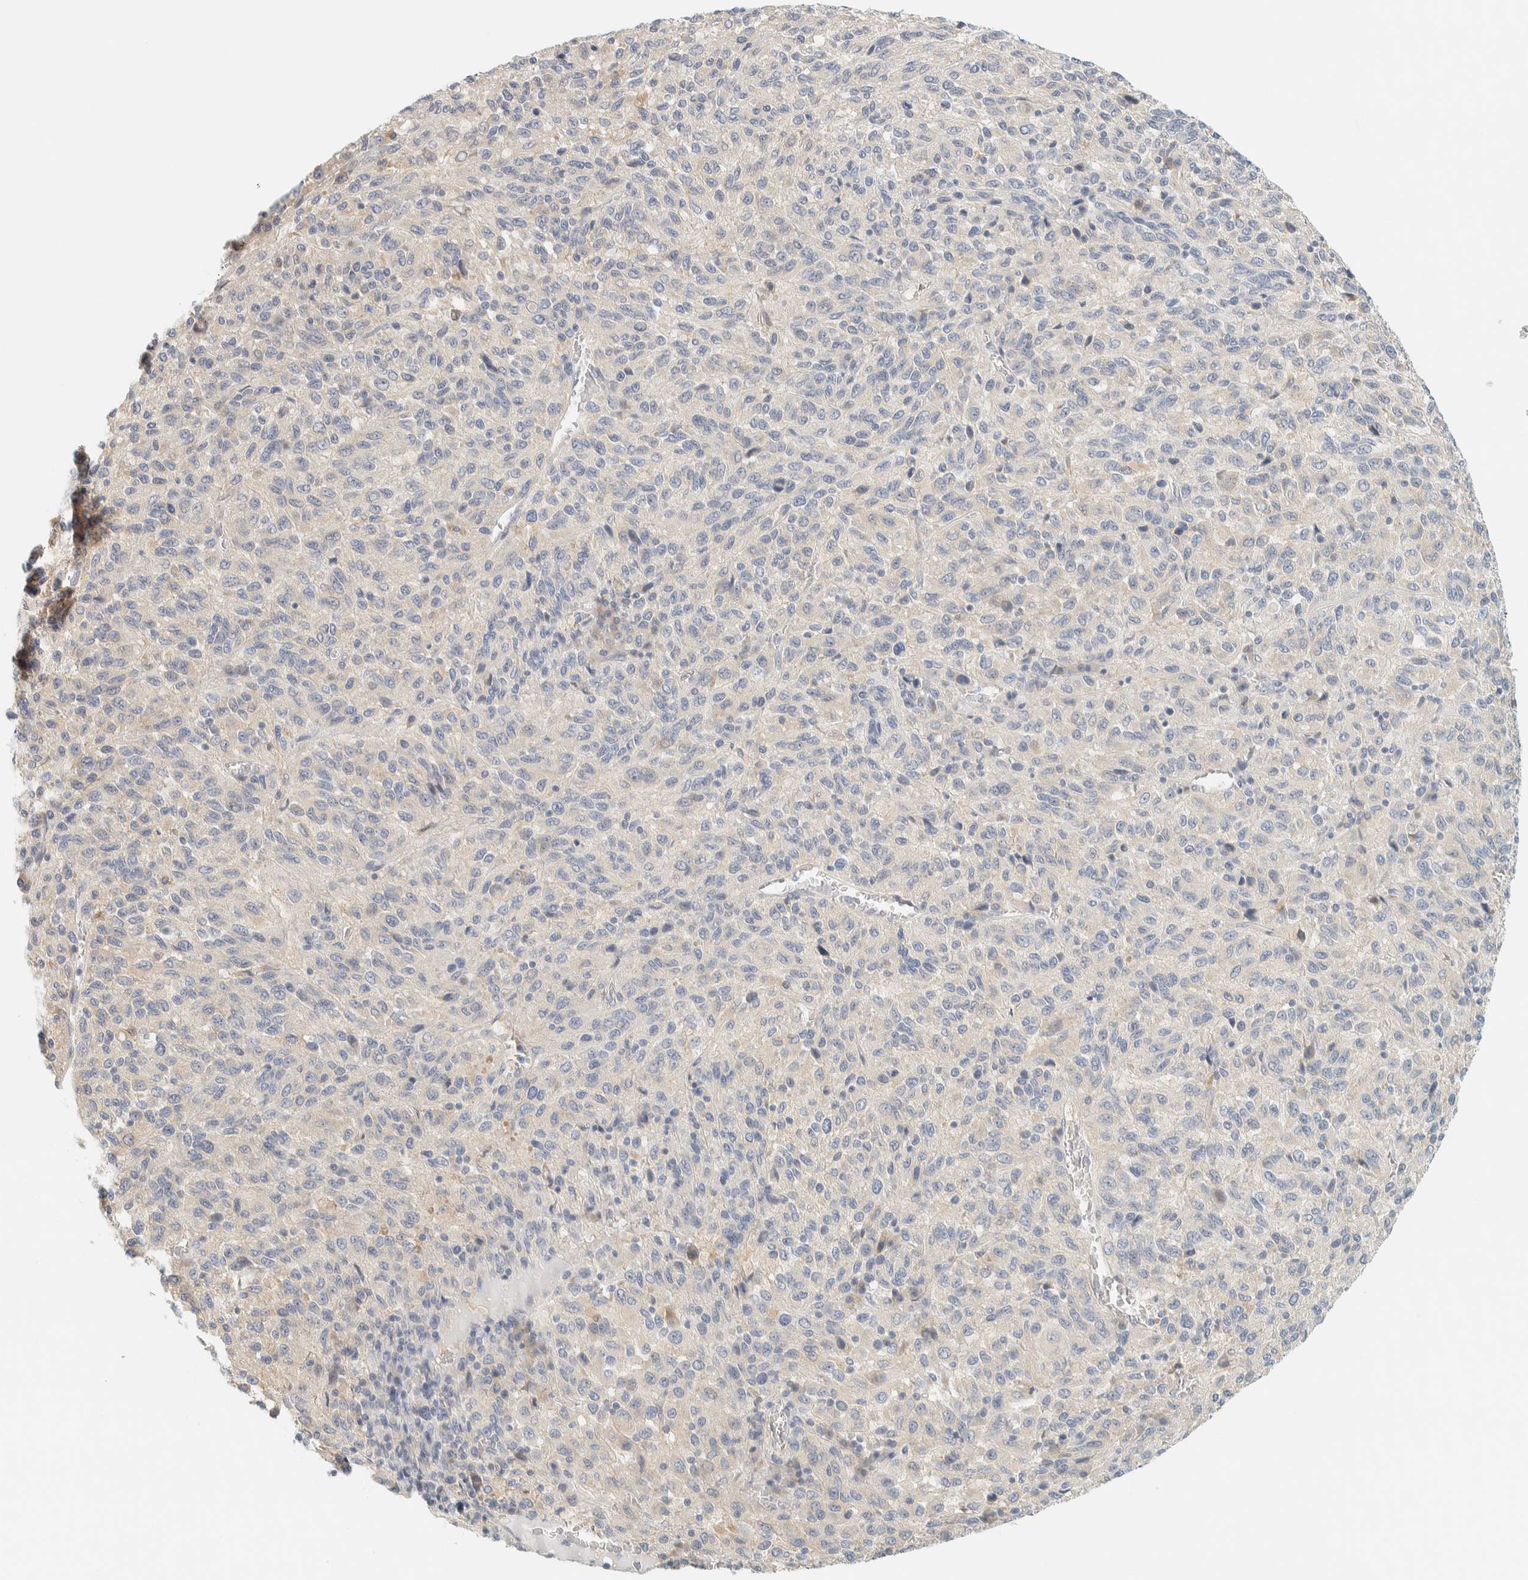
{"staining": {"intensity": "negative", "quantity": "none", "location": "none"}, "tissue": "melanoma", "cell_type": "Tumor cells", "image_type": "cancer", "snomed": [{"axis": "morphology", "description": "Malignant melanoma, Metastatic site"}, {"axis": "topography", "description": "Lung"}], "caption": "Immunohistochemical staining of melanoma reveals no significant expression in tumor cells.", "gene": "PTGES3L-AARSD1", "patient": {"sex": "male", "age": 64}}